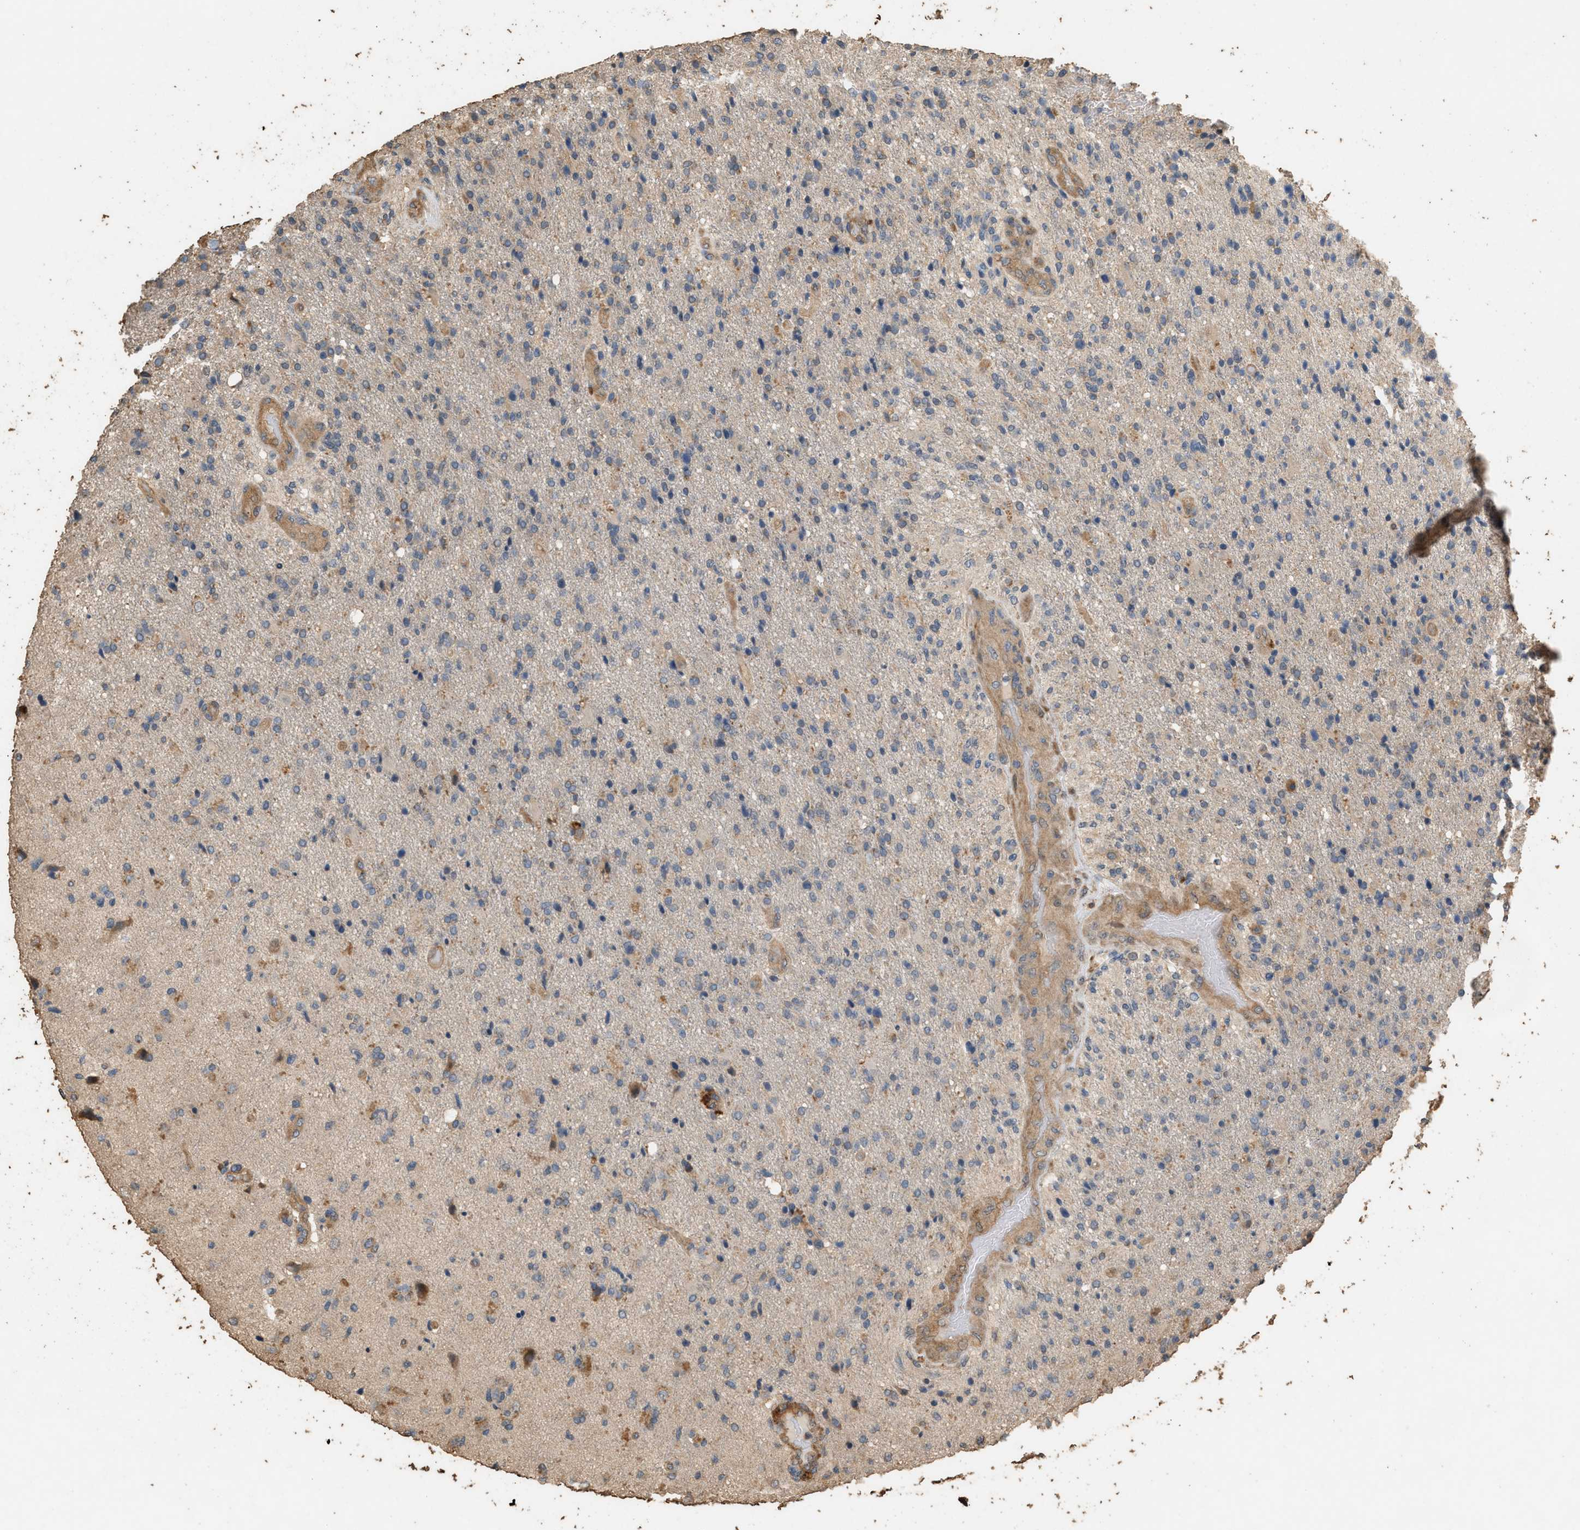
{"staining": {"intensity": "weak", "quantity": "<25%", "location": "cytoplasmic/membranous"}, "tissue": "glioma", "cell_type": "Tumor cells", "image_type": "cancer", "snomed": [{"axis": "morphology", "description": "Glioma, malignant, High grade"}, {"axis": "topography", "description": "Brain"}], "caption": "Immunohistochemistry image of neoplastic tissue: malignant high-grade glioma stained with DAB (3,3'-diaminobenzidine) reveals no significant protein staining in tumor cells.", "gene": "DCAF7", "patient": {"sex": "male", "age": 72}}